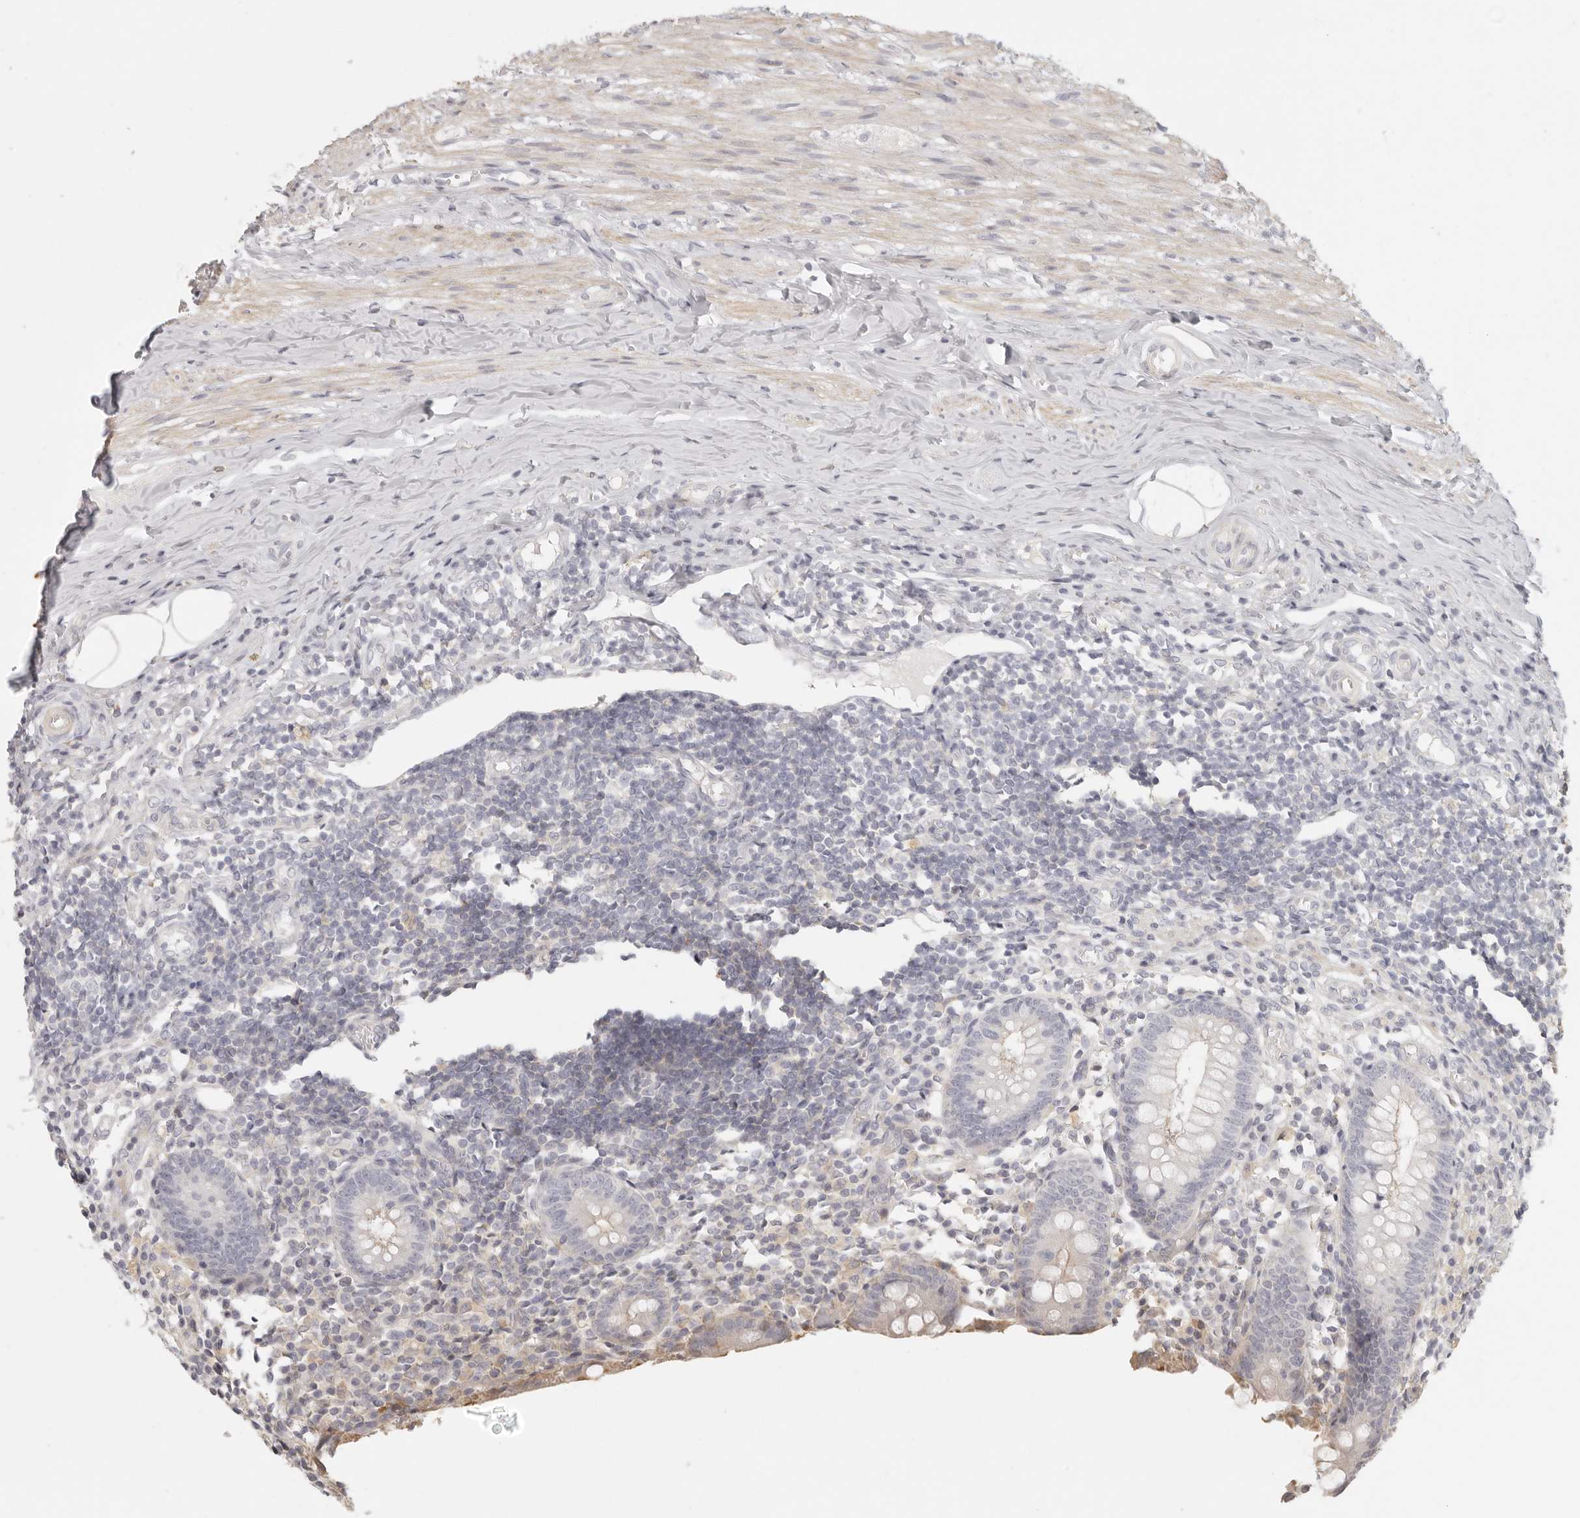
{"staining": {"intensity": "moderate", "quantity": "<25%", "location": "cytoplasmic/membranous"}, "tissue": "appendix", "cell_type": "Glandular cells", "image_type": "normal", "snomed": [{"axis": "morphology", "description": "Normal tissue, NOS"}, {"axis": "topography", "description": "Appendix"}], "caption": "Human appendix stained with a brown dye reveals moderate cytoplasmic/membranous positive staining in about <25% of glandular cells.", "gene": "RXFP1", "patient": {"sex": "female", "age": 17}}